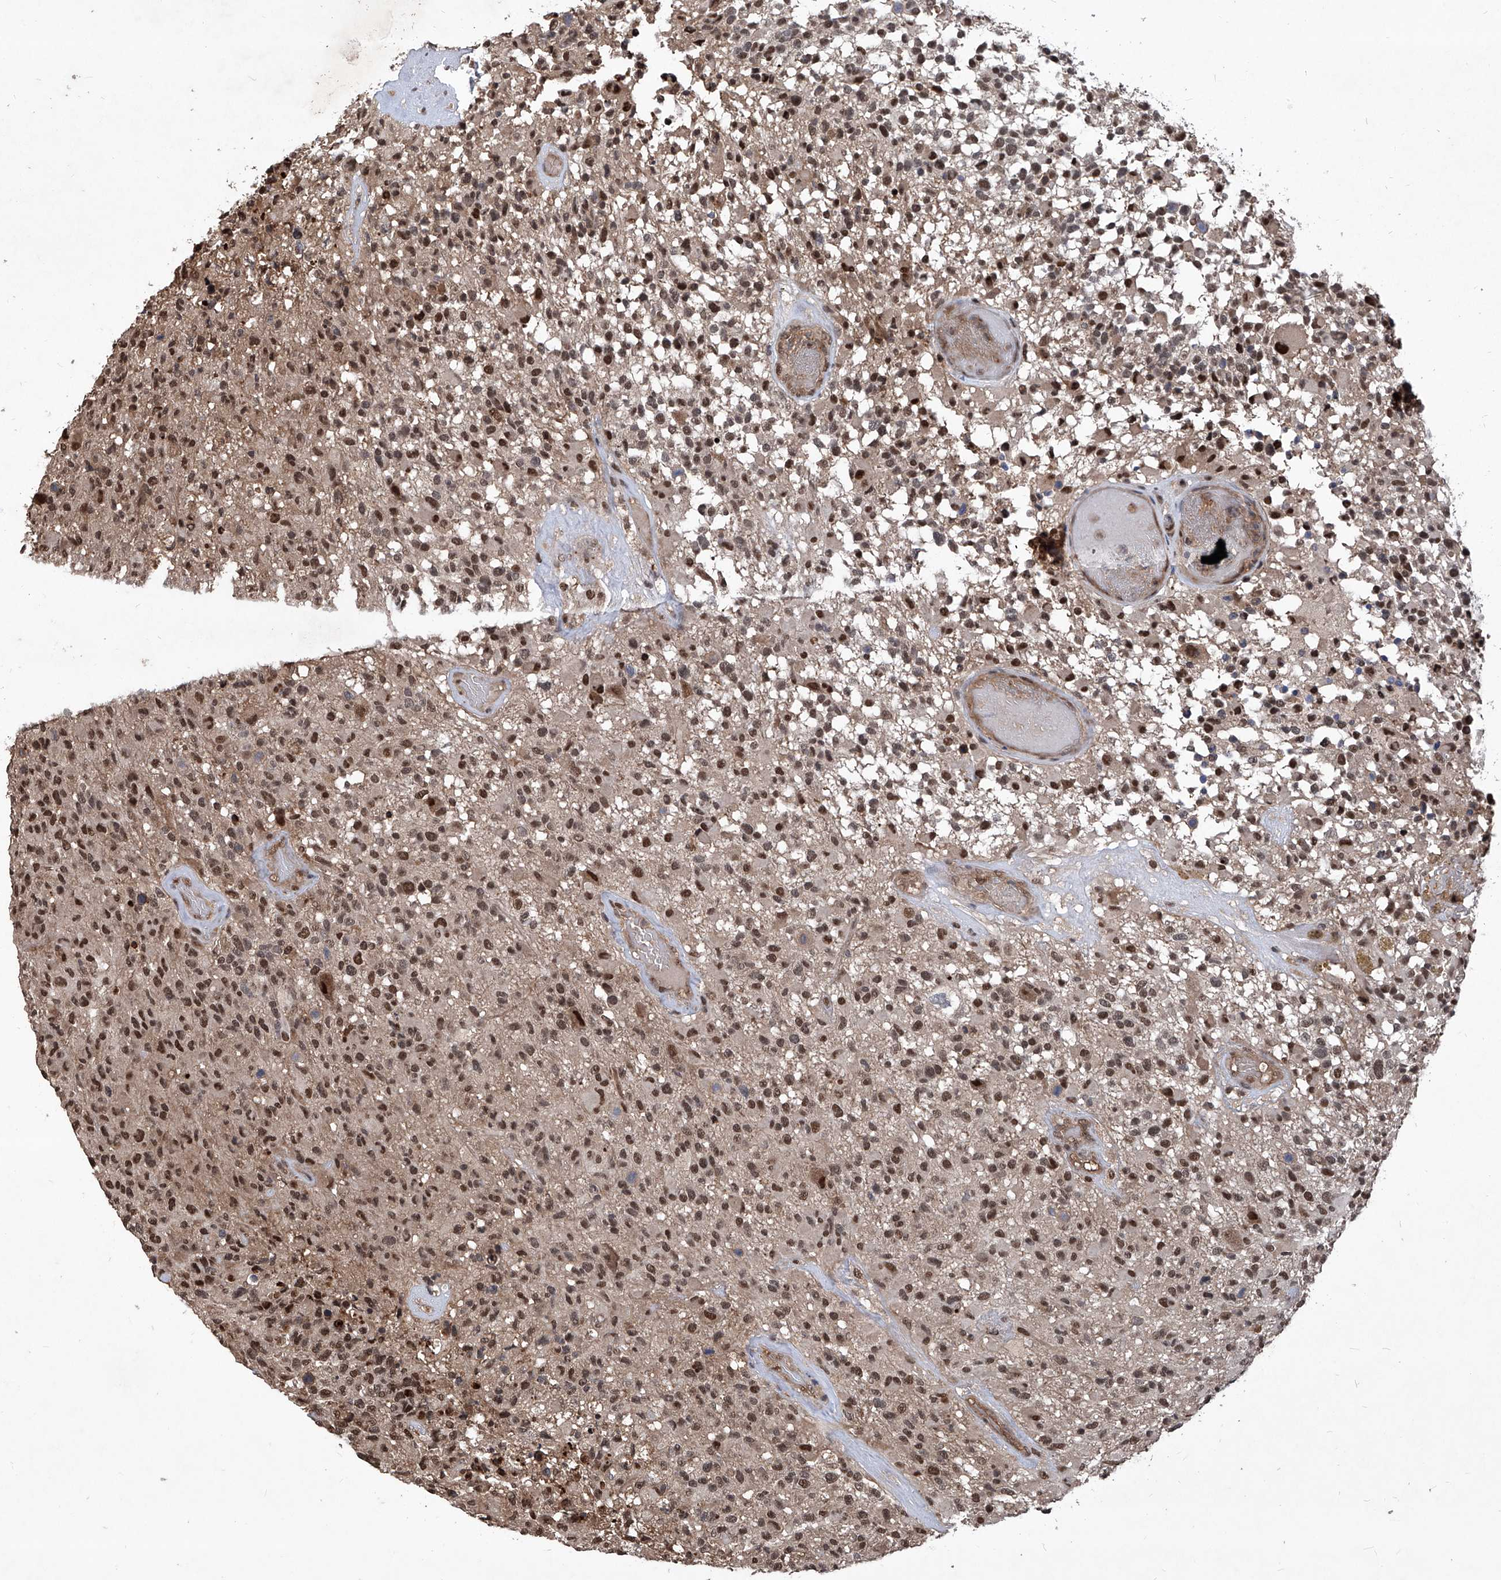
{"staining": {"intensity": "moderate", "quantity": ">75%", "location": "nuclear"}, "tissue": "glioma", "cell_type": "Tumor cells", "image_type": "cancer", "snomed": [{"axis": "morphology", "description": "Glioma, malignant, High grade"}, {"axis": "morphology", "description": "Glioblastoma, NOS"}, {"axis": "topography", "description": "Brain"}], "caption": "High-magnification brightfield microscopy of glioma stained with DAB (3,3'-diaminobenzidine) (brown) and counterstained with hematoxylin (blue). tumor cells exhibit moderate nuclear expression is present in approximately>75% of cells.", "gene": "PSMB1", "patient": {"sex": "male", "age": 60}}